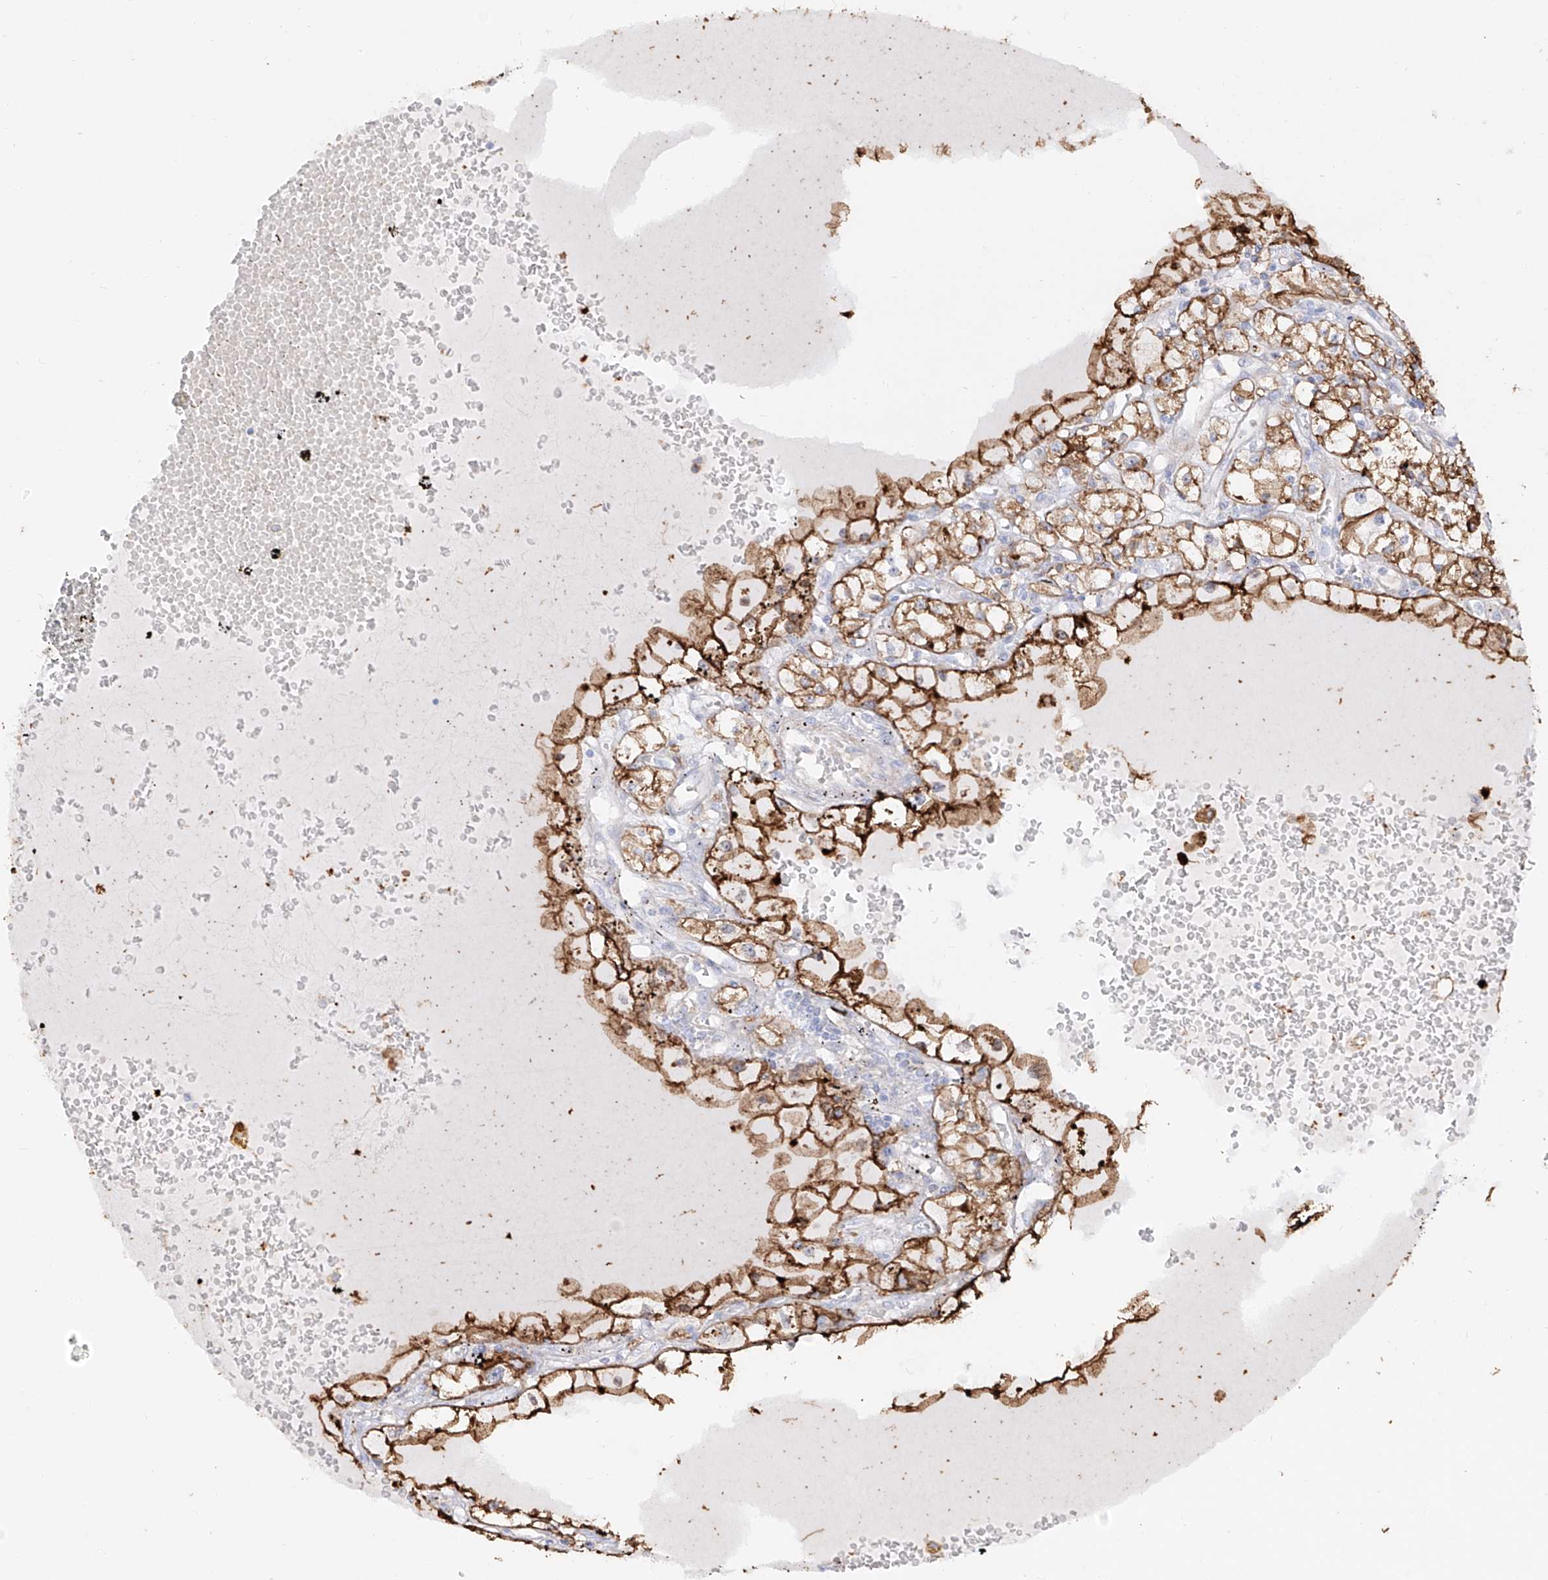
{"staining": {"intensity": "strong", "quantity": ">75%", "location": "cytoplasmic/membranous"}, "tissue": "renal cancer", "cell_type": "Tumor cells", "image_type": "cancer", "snomed": [{"axis": "morphology", "description": "Adenocarcinoma, NOS"}, {"axis": "topography", "description": "Kidney"}], "caption": "This histopathology image displays immunohistochemistry (IHC) staining of renal cancer, with high strong cytoplasmic/membranous positivity in about >75% of tumor cells.", "gene": "ZGRF1", "patient": {"sex": "male", "age": 56}}